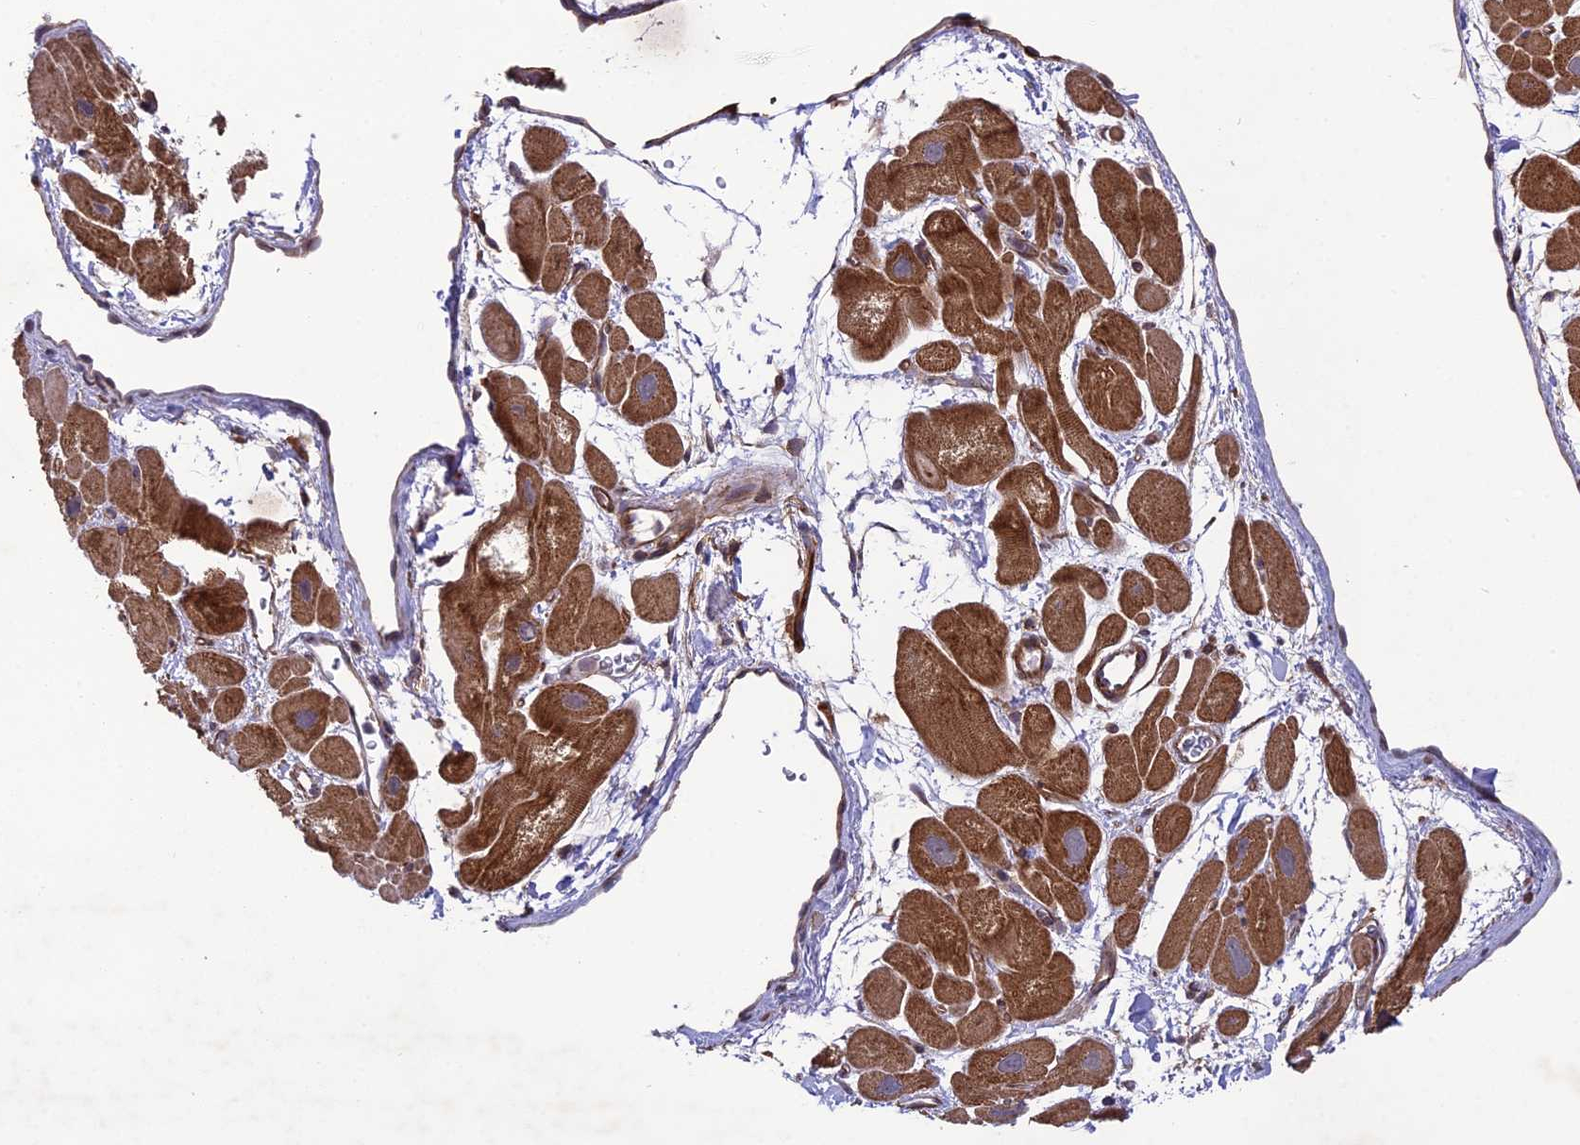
{"staining": {"intensity": "moderate", "quantity": ">75%", "location": "cytoplasmic/membranous"}, "tissue": "heart muscle", "cell_type": "Cardiomyocytes", "image_type": "normal", "snomed": [{"axis": "morphology", "description": "Normal tissue, NOS"}, {"axis": "topography", "description": "Heart"}], "caption": "Immunohistochemical staining of benign heart muscle demonstrates medium levels of moderate cytoplasmic/membranous expression in about >75% of cardiomyocytes. The protein is stained brown, and the nuclei are stained in blue (DAB IHC with brightfield microscopy, high magnification).", "gene": "TNS1", "patient": {"sex": "male", "age": 49}}